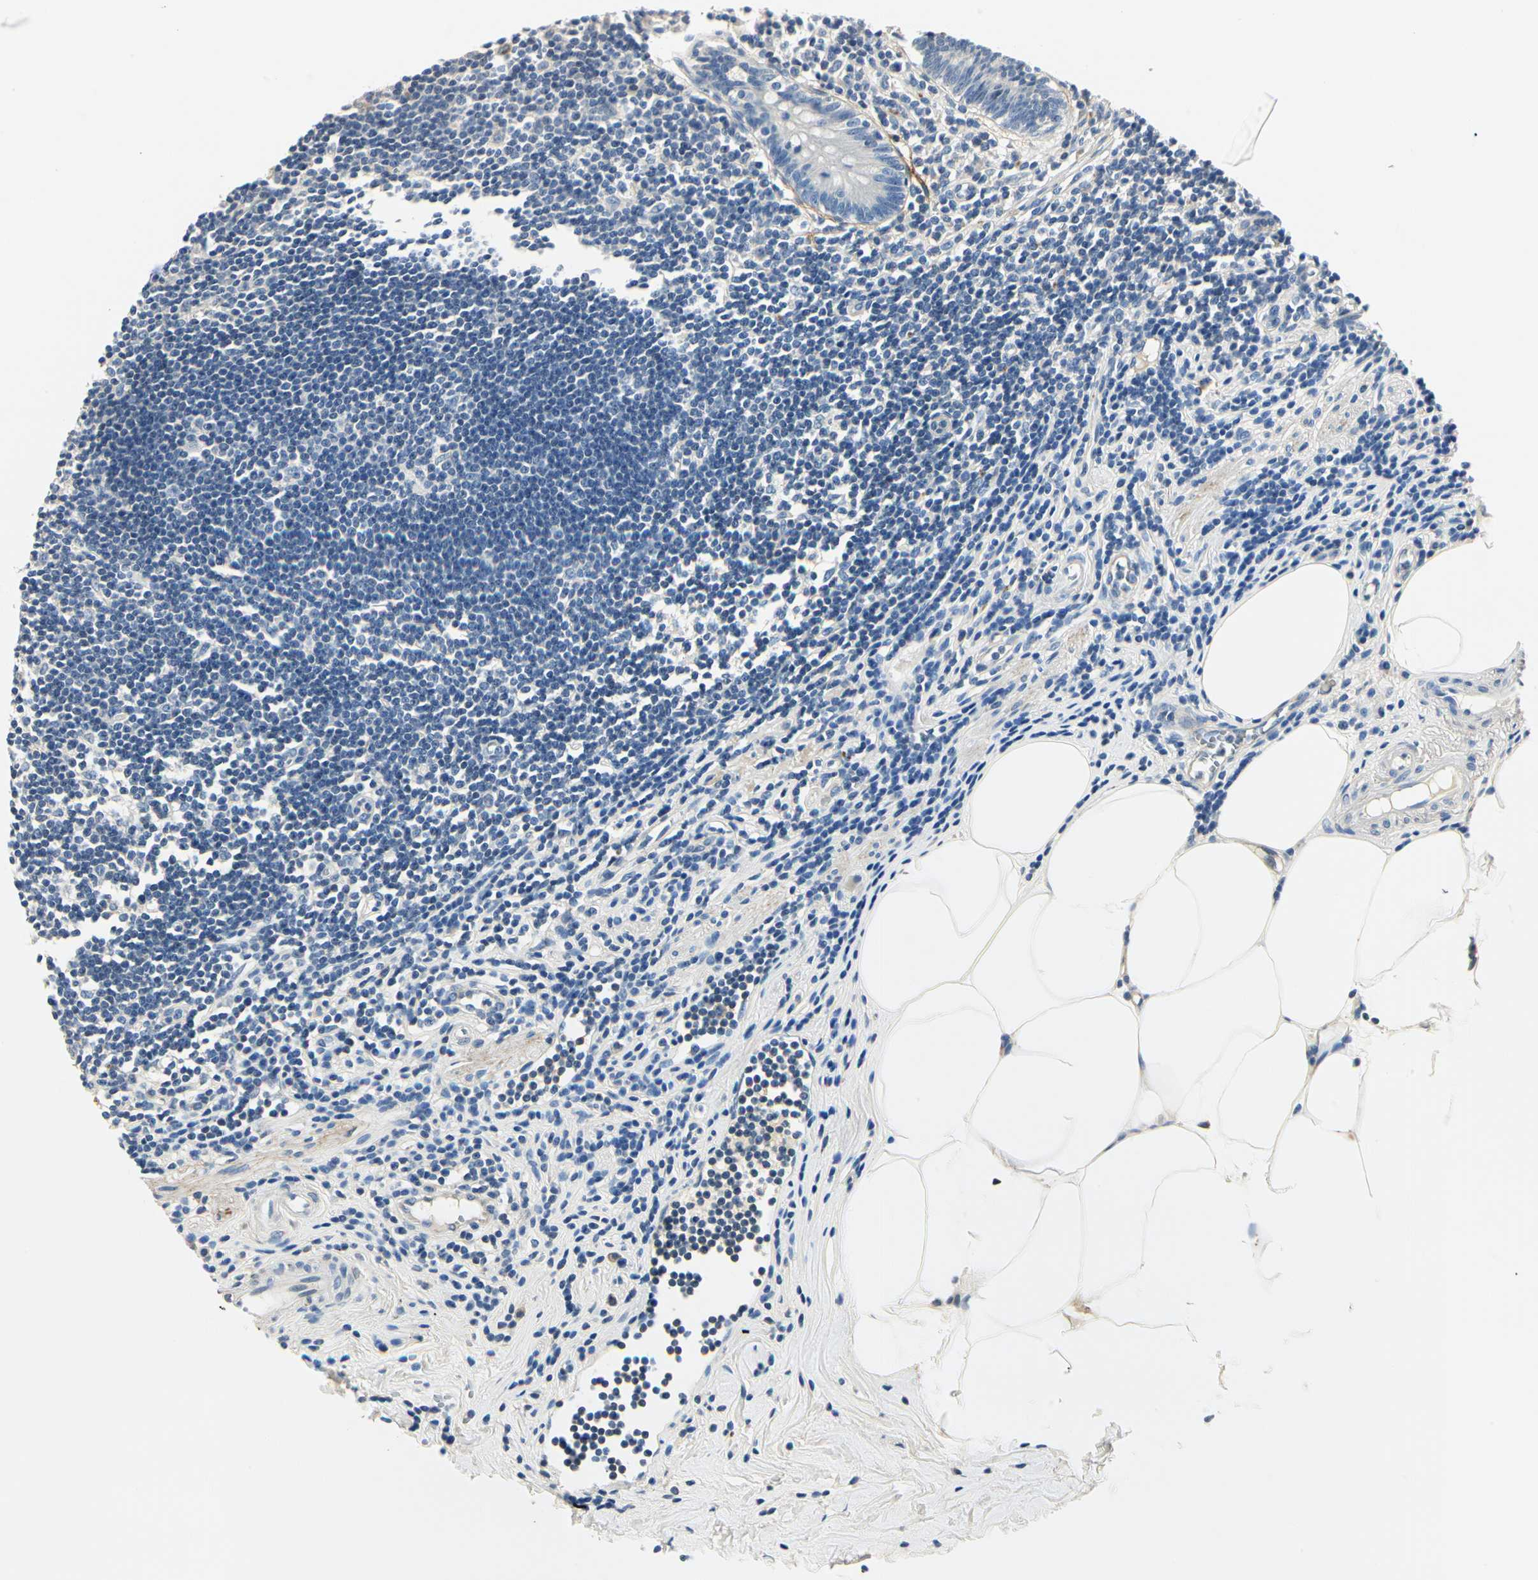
{"staining": {"intensity": "negative", "quantity": "none", "location": "none"}, "tissue": "appendix", "cell_type": "Glandular cells", "image_type": "normal", "snomed": [{"axis": "morphology", "description": "Normal tissue, NOS"}, {"axis": "topography", "description": "Appendix"}], "caption": "There is no significant positivity in glandular cells of appendix. Nuclei are stained in blue.", "gene": "TGFBR3", "patient": {"sex": "female", "age": 50}}